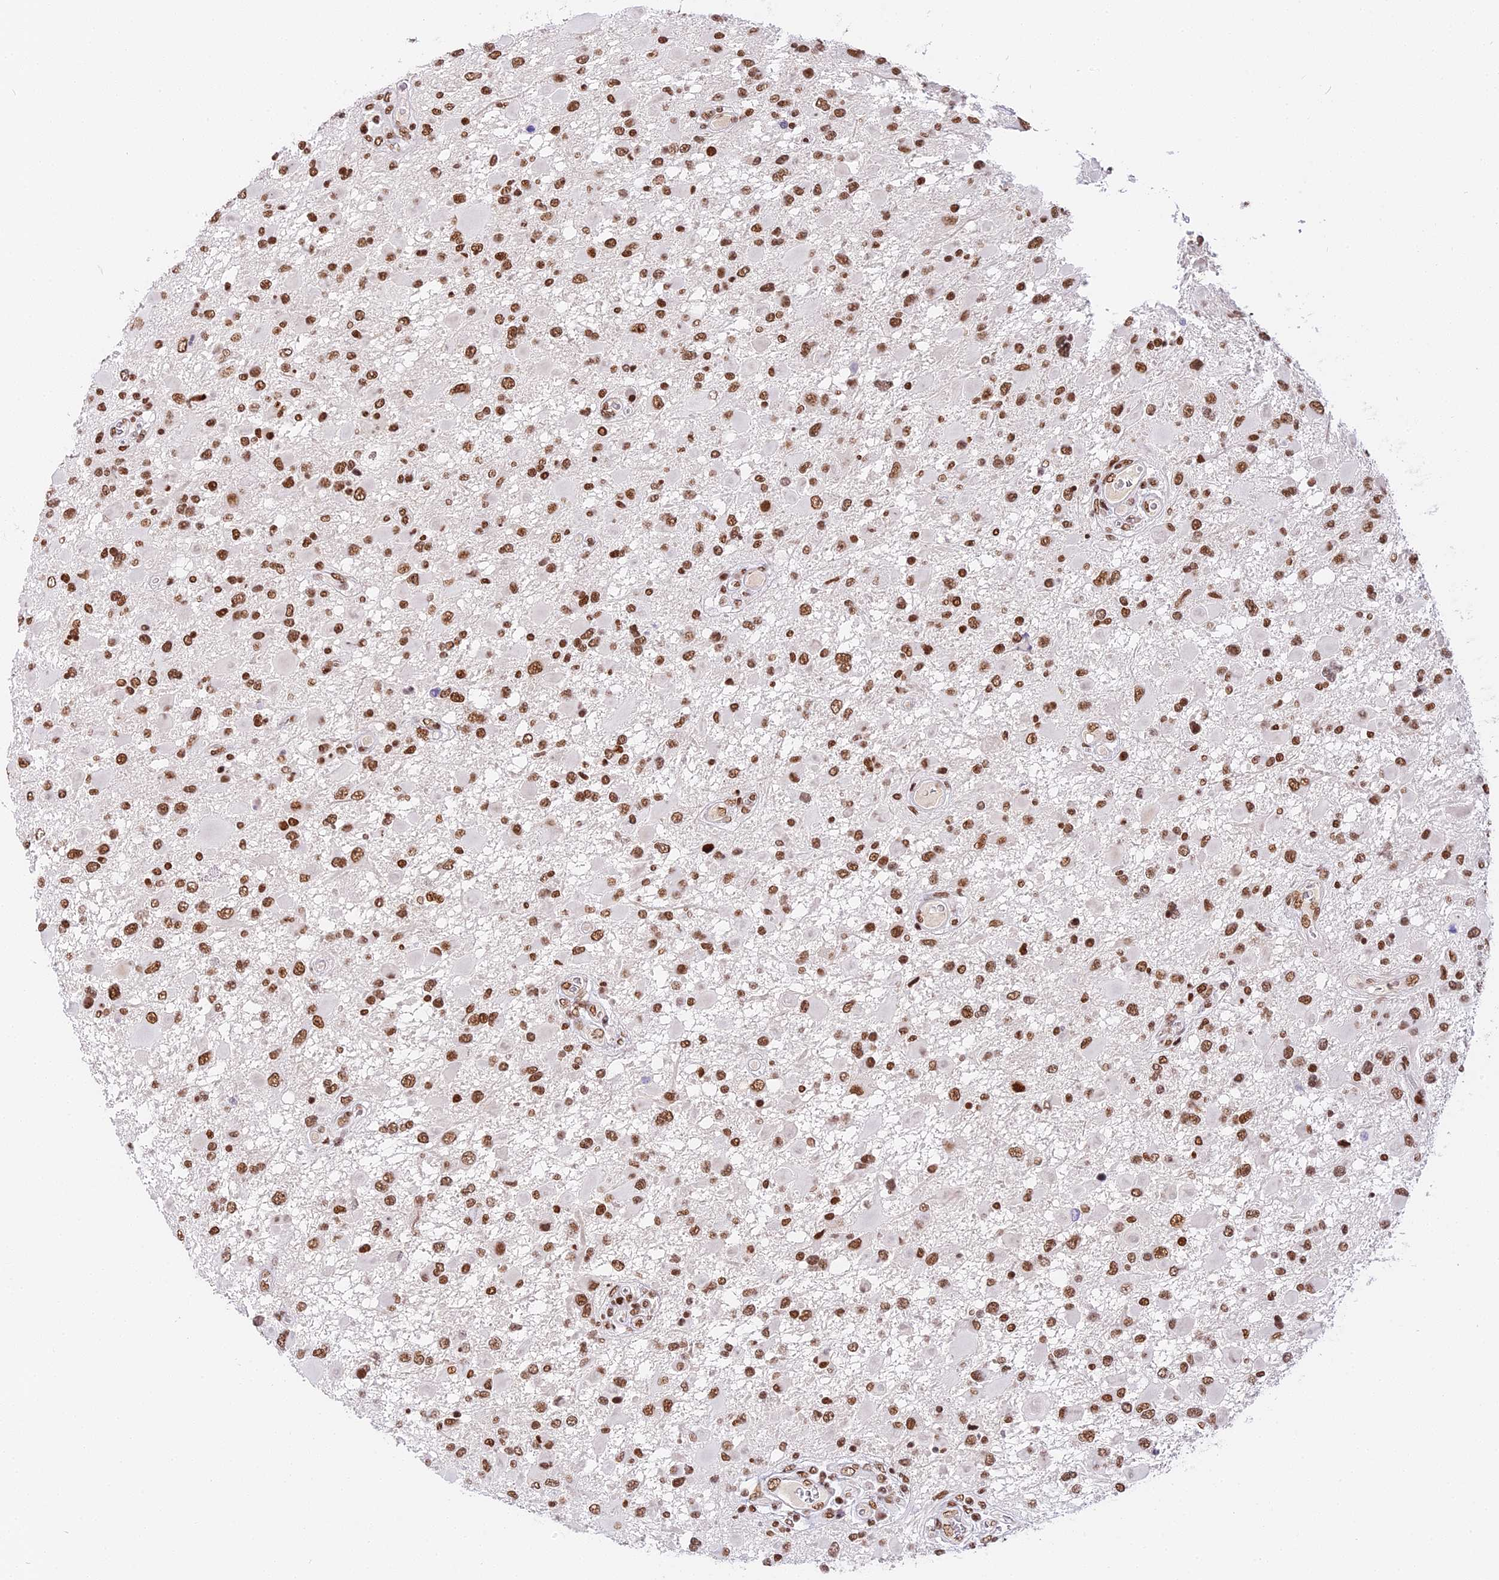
{"staining": {"intensity": "moderate", "quantity": ">75%", "location": "nuclear"}, "tissue": "glioma", "cell_type": "Tumor cells", "image_type": "cancer", "snomed": [{"axis": "morphology", "description": "Glioma, malignant, High grade"}, {"axis": "topography", "description": "Brain"}], "caption": "Moderate nuclear expression for a protein is identified in approximately >75% of tumor cells of malignant glioma (high-grade) using immunohistochemistry.", "gene": "SBNO1", "patient": {"sex": "male", "age": 53}}